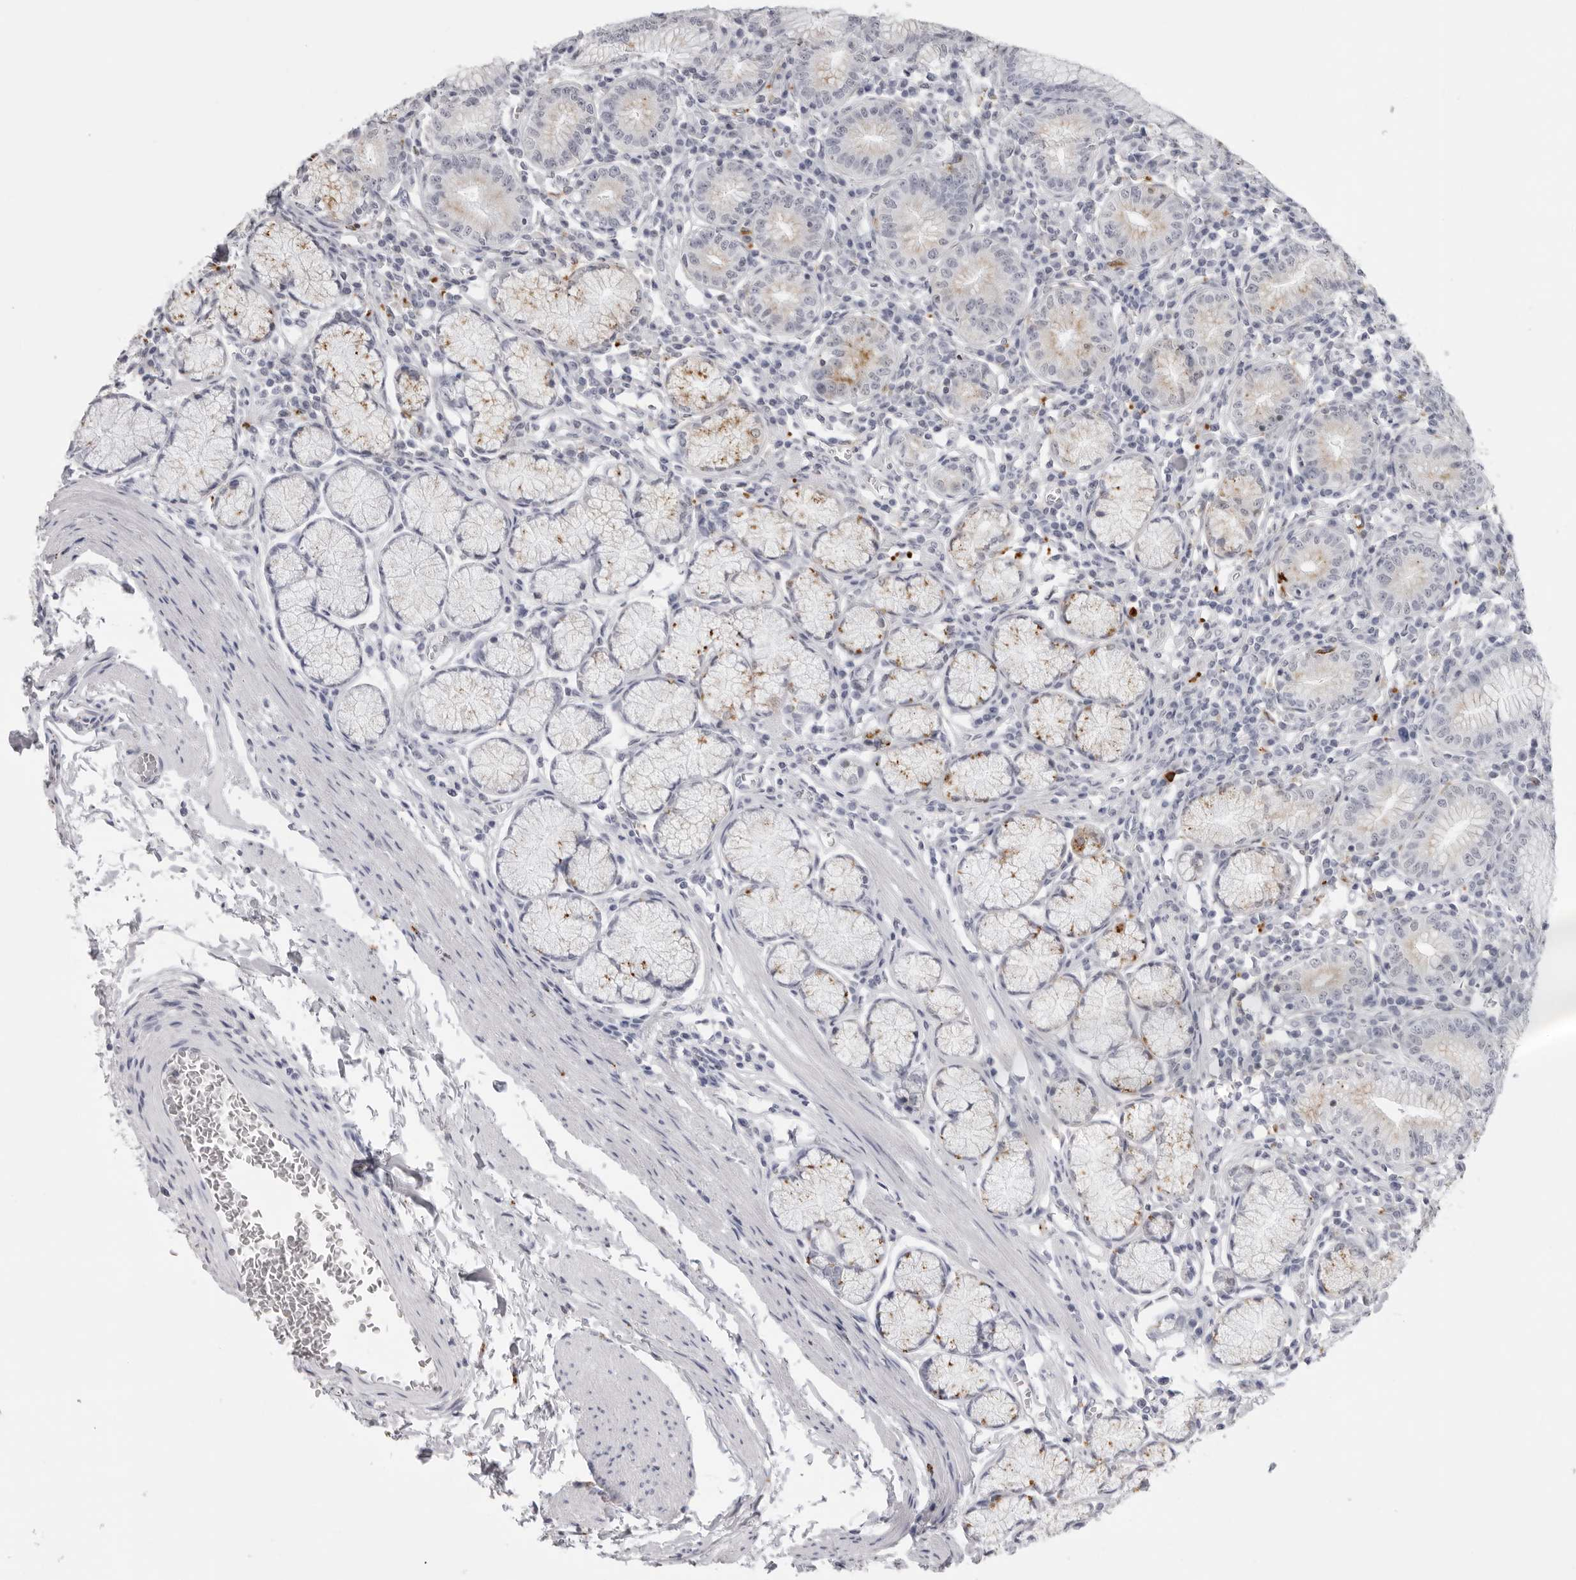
{"staining": {"intensity": "moderate", "quantity": "<25%", "location": "cytoplasmic/membranous"}, "tissue": "stomach", "cell_type": "Glandular cells", "image_type": "normal", "snomed": [{"axis": "morphology", "description": "Normal tissue, NOS"}, {"axis": "topography", "description": "Stomach"}], "caption": "Glandular cells display moderate cytoplasmic/membranous staining in about <25% of cells in benign stomach.", "gene": "IL25", "patient": {"sex": "male", "age": 55}}